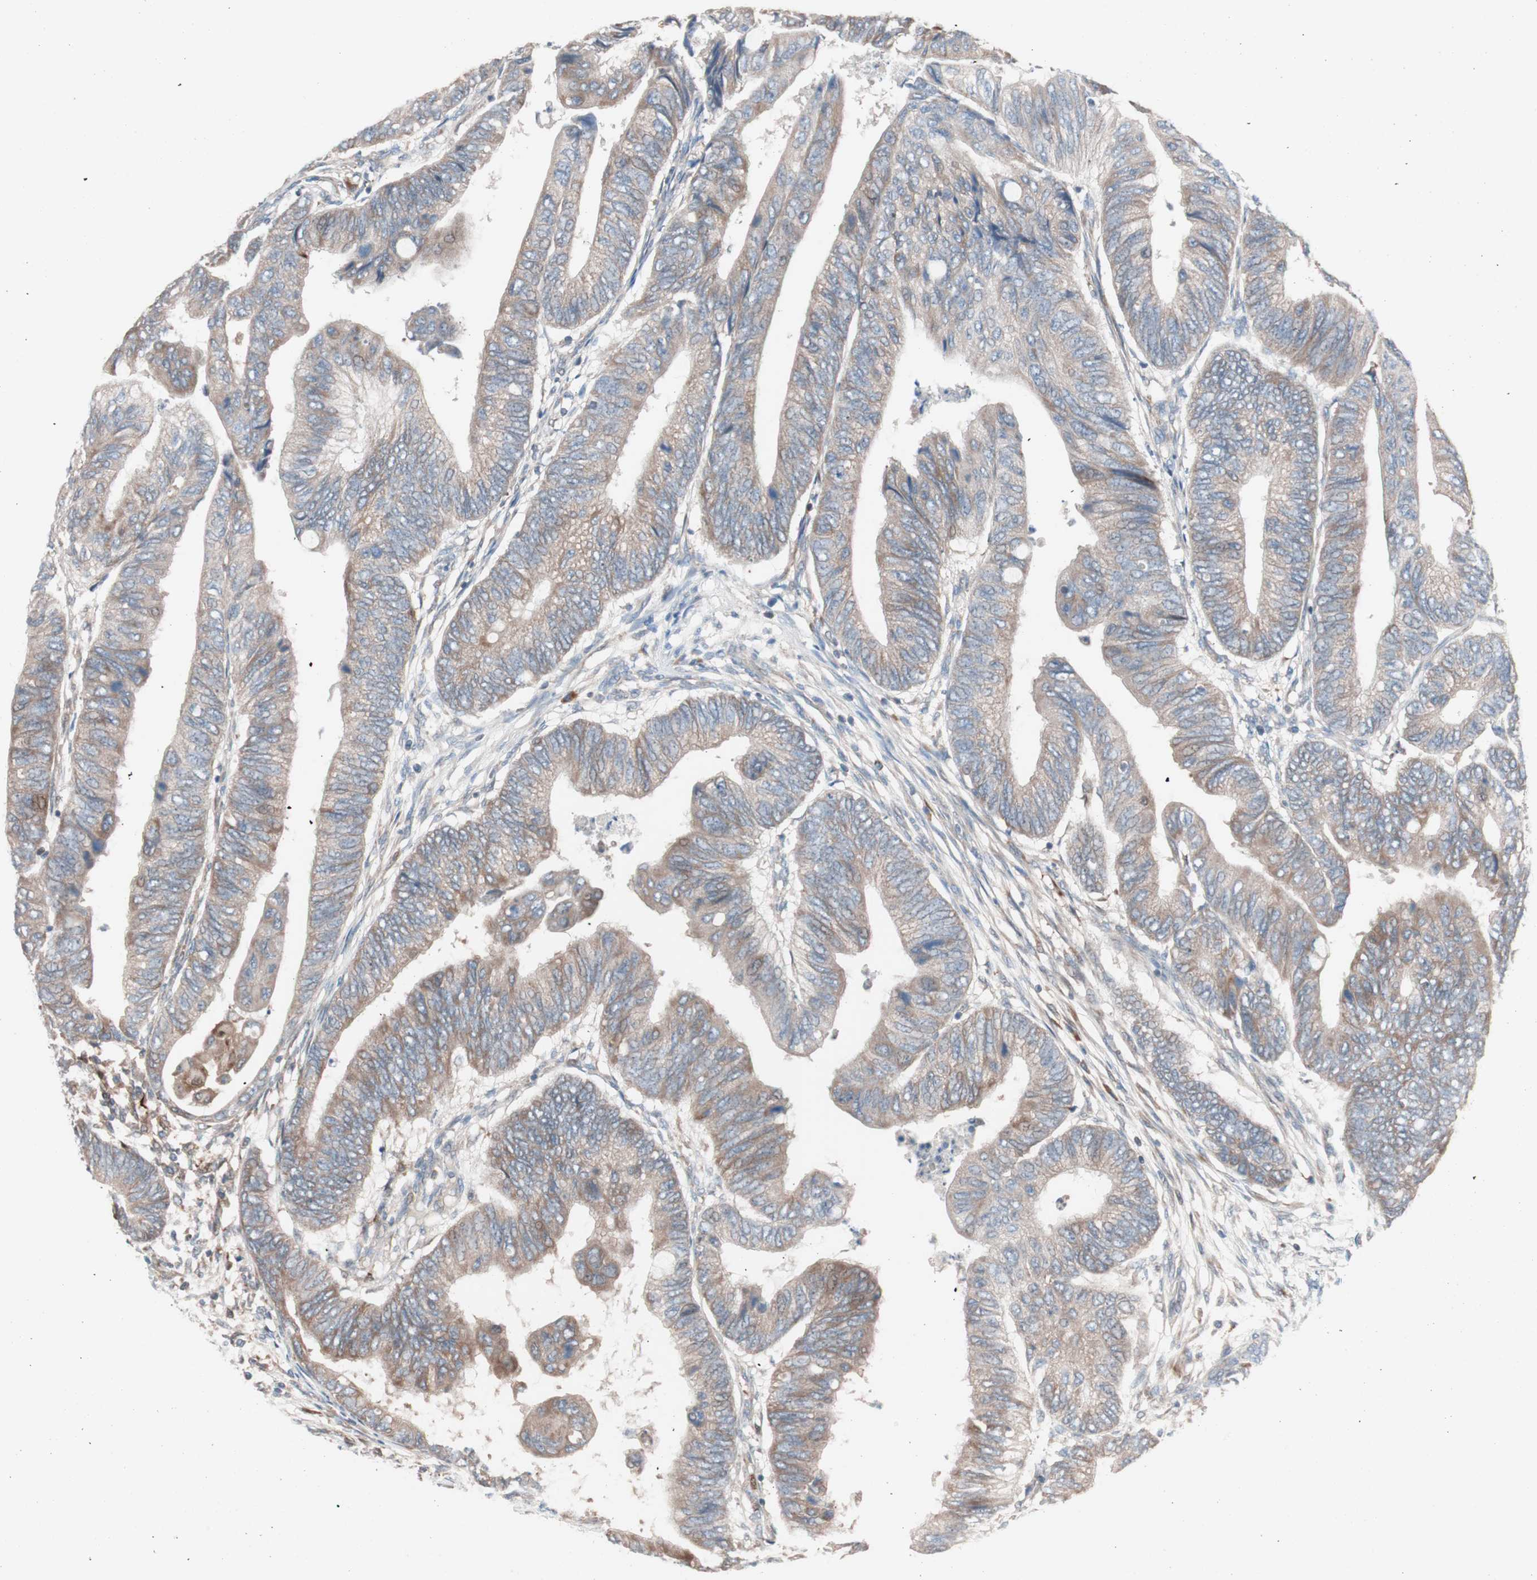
{"staining": {"intensity": "moderate", "quantity": ">75%", "location": "cytoplasmic/membranous"}, "tissue": "colorectal cancer", "cell_type": "Tumor cells", "image_type": "cancer", "snomed": [{"axis": "morphology", "description": "Normal tissue, NOS"}, {"axis": "morphology", "description": "Adenocarcinoma, NOS"}, {"axis": "topography", "description": "Rectum"}, {"axis": "topography", "description": "Peripheral nerve tissue"}], "caption": "Colorectal adenocarcinoma tissue shows moderate cytoplasmic/membranous positivity in approximately >75% of tumor cells The staining is performed using DAB brown chromogen to label protein expression. The nuclei are counter-stained blue using hematoxylin.", "gene": "FAAH", "patient": {"sex": "male", "age": 92}}